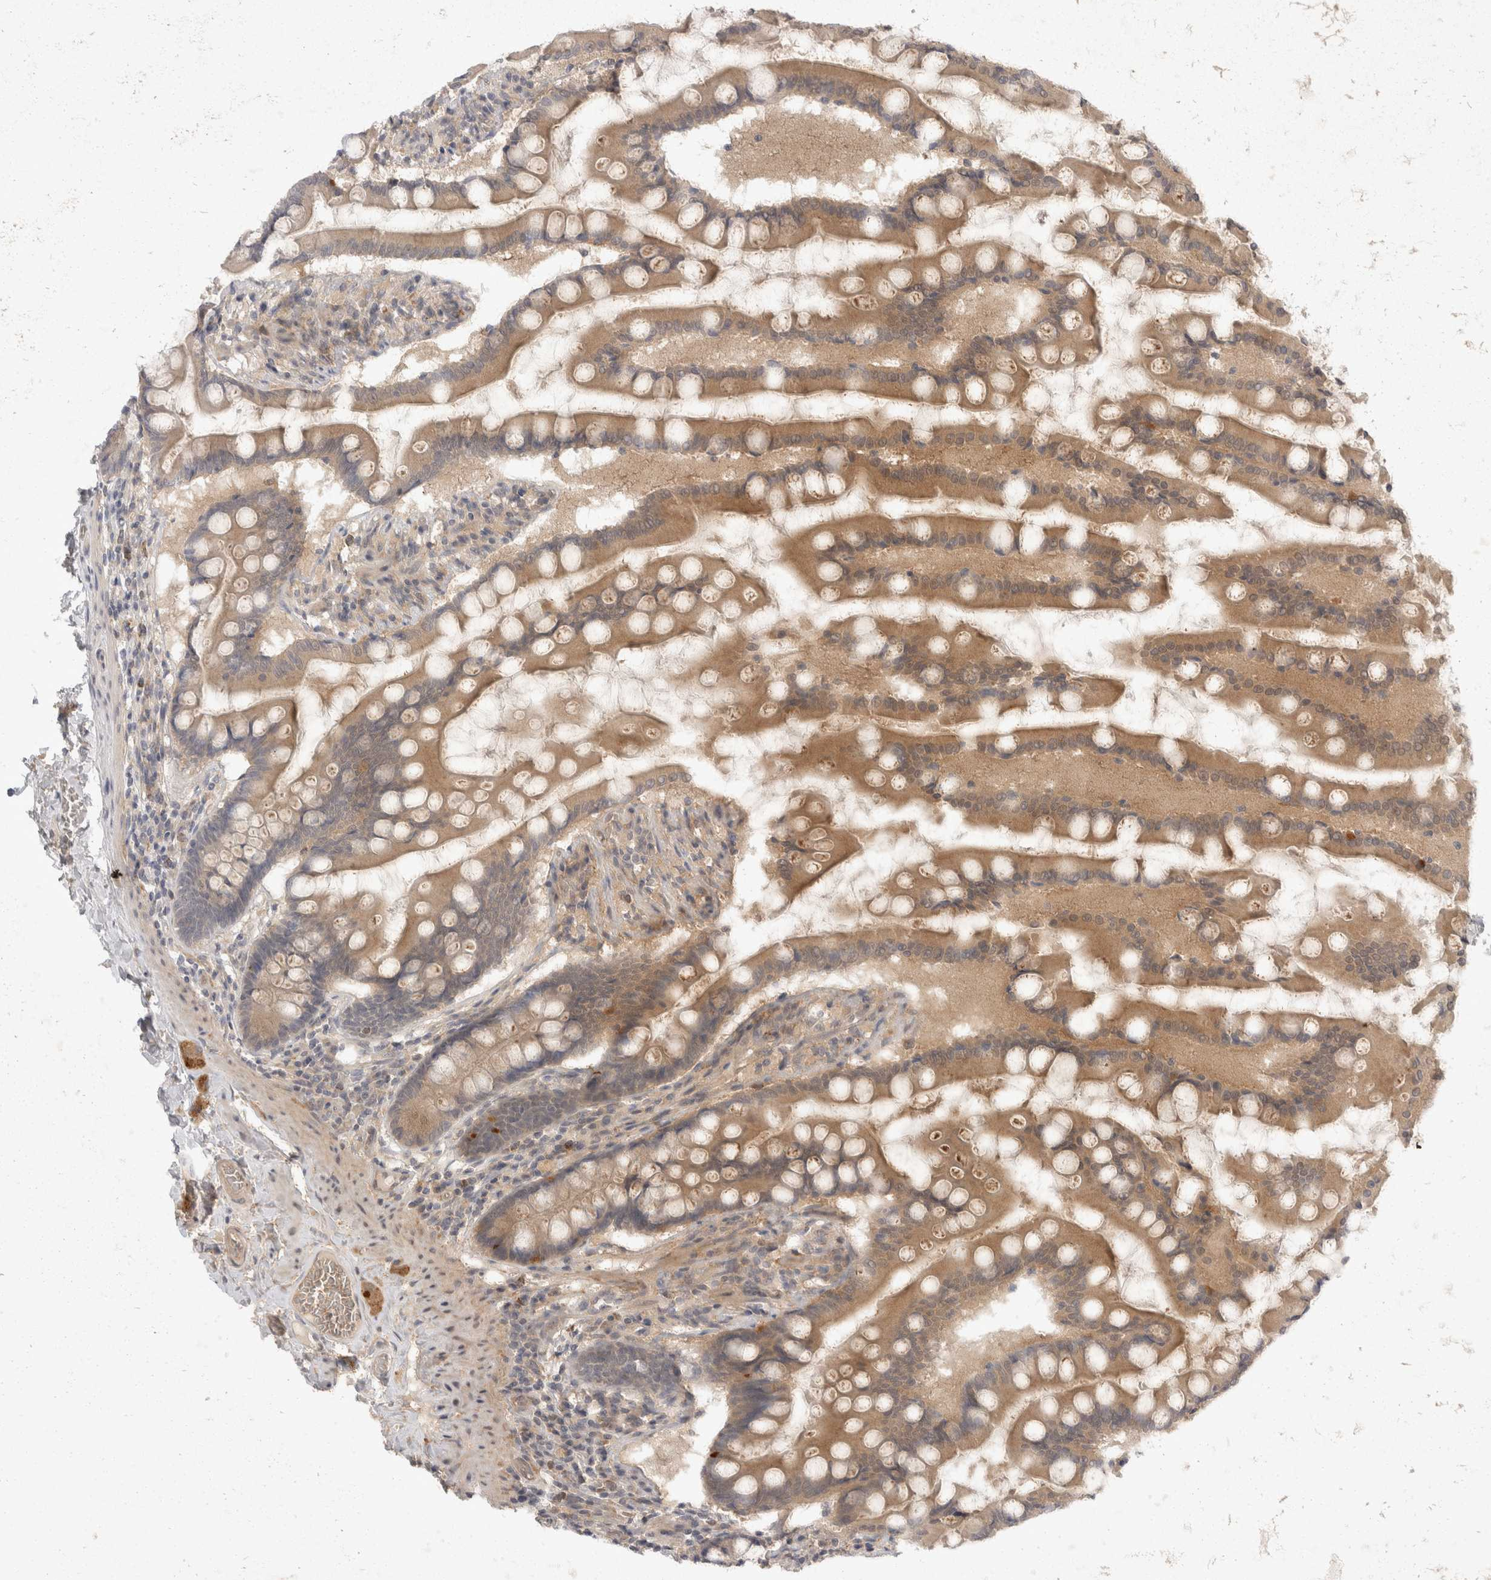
{"staining": {"intensity": "strong", "quantity": "25%-75%", "location": "cytoplasmic/membranous"}, "tissue": "small intestine", "cell_type": "Glandular cells", "image_type": "normal", "snomed": [{"axis": "morphology", "description": "Normal tissue, NOS"}, {"axis": "topography", "description": "Small intestine"}], "caption": "Immunohistochemistry histopathology image of benign small intestine stained for a protein (brown), which displays high levels of strong cytoplasmic/membranous positivity in approximately 25%-75% of glandular cells.", "gene": "TOM1L2", "patient": {"sex": "male", "age": 41}}